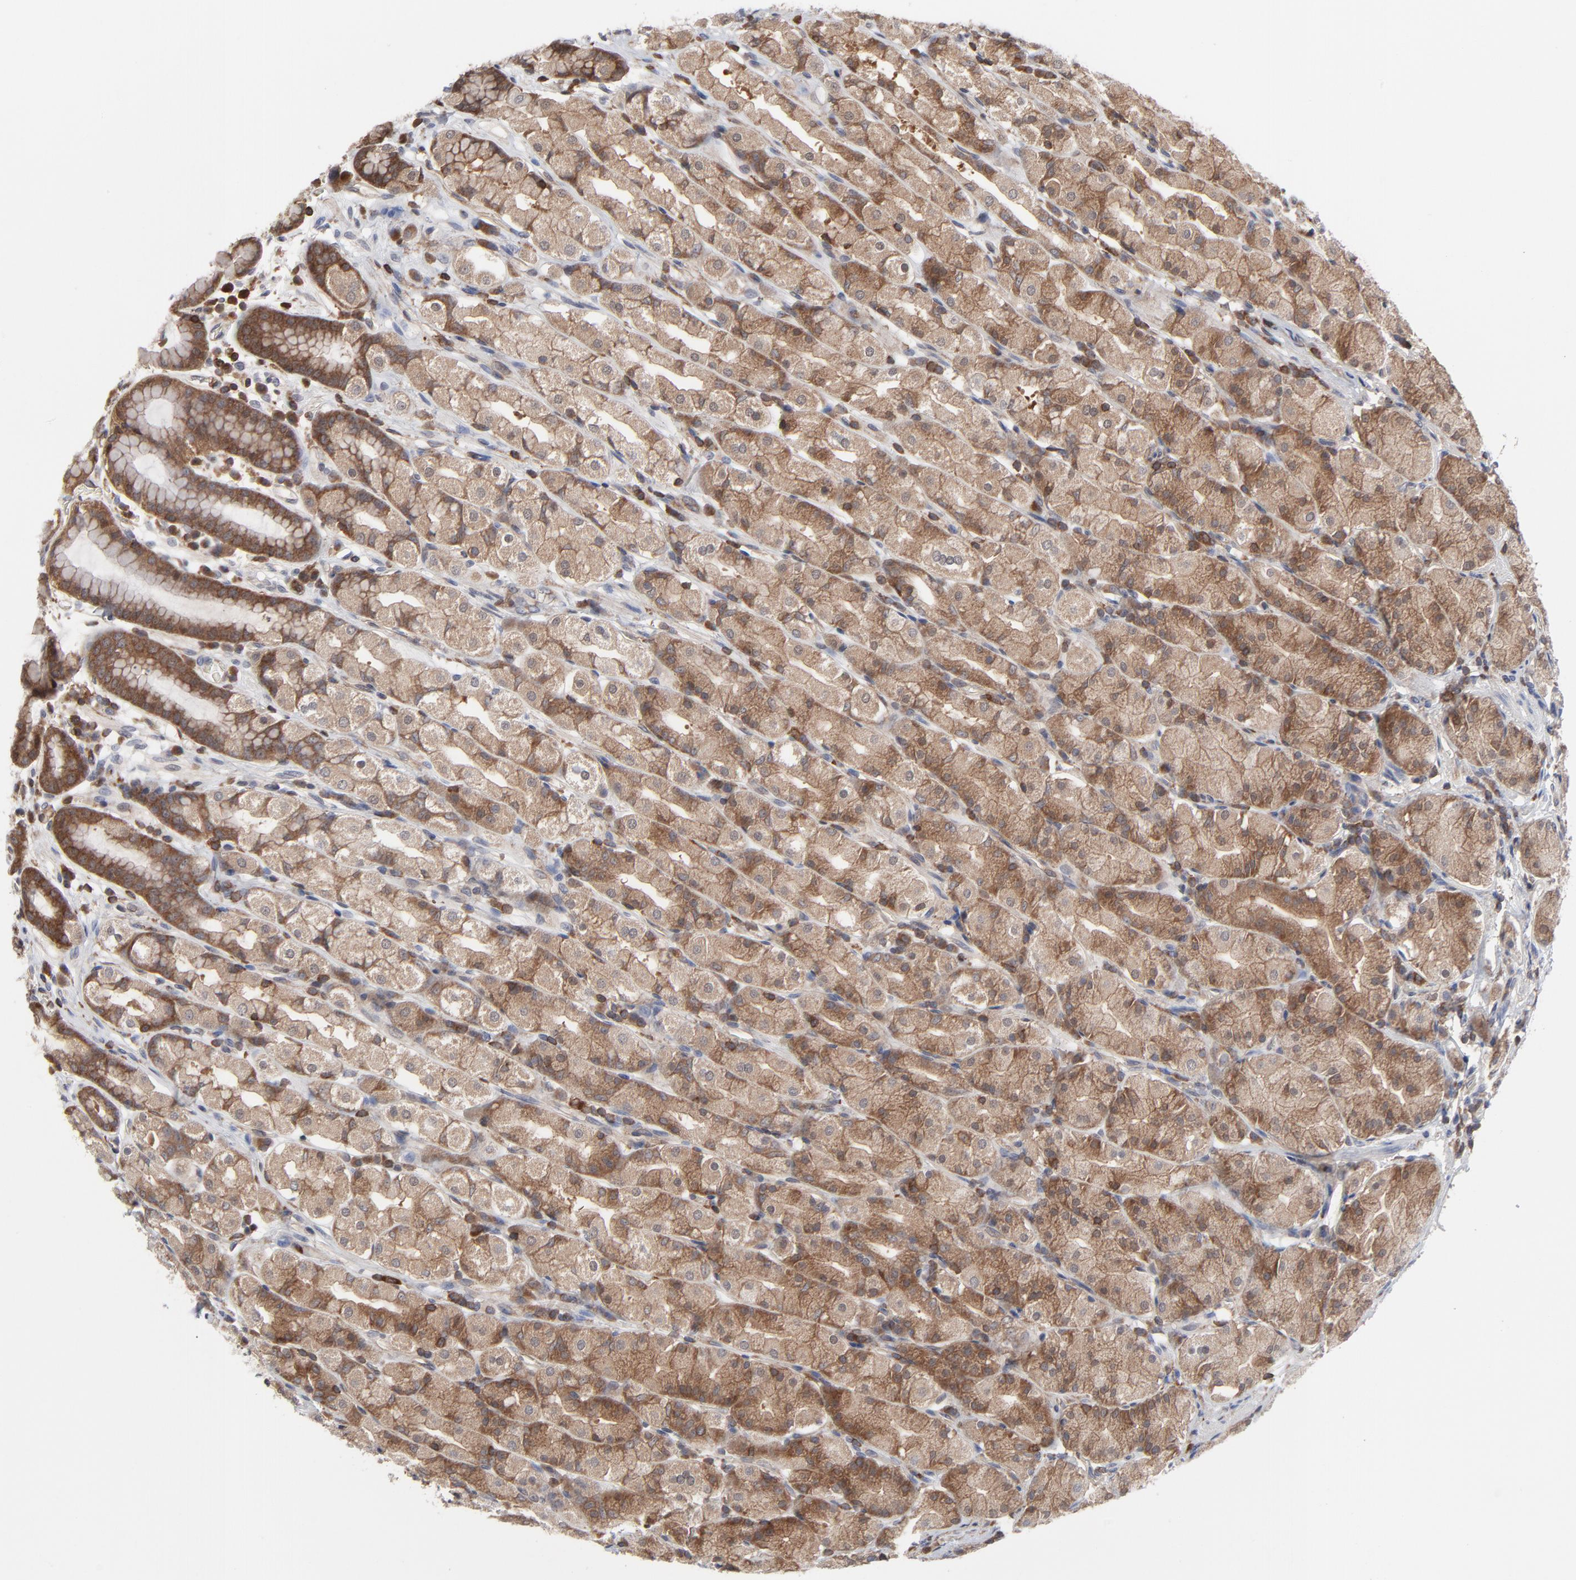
{"staining": {"intensity": "strong", "quantity": ">75%", "location": "cytoplasmic/membranous"}, "tissue": "stomach", "cell_type": "Glandular cells", "image_type": "normal", "snomed": [{"axis": "morphology", "description": "Normal tissue, NOS"}, {"axis": "topography", "description": "Stomach, upper"}], "caption": "The micrograph demonstrates immunohistochemical staining of unremarkable stomach. There is strong cytoplasmic/membranous positivity is present in approximately >75% of glandular cells.", "gene": "MAP2K1", "patient": {"sex": "male", "age": 68}}